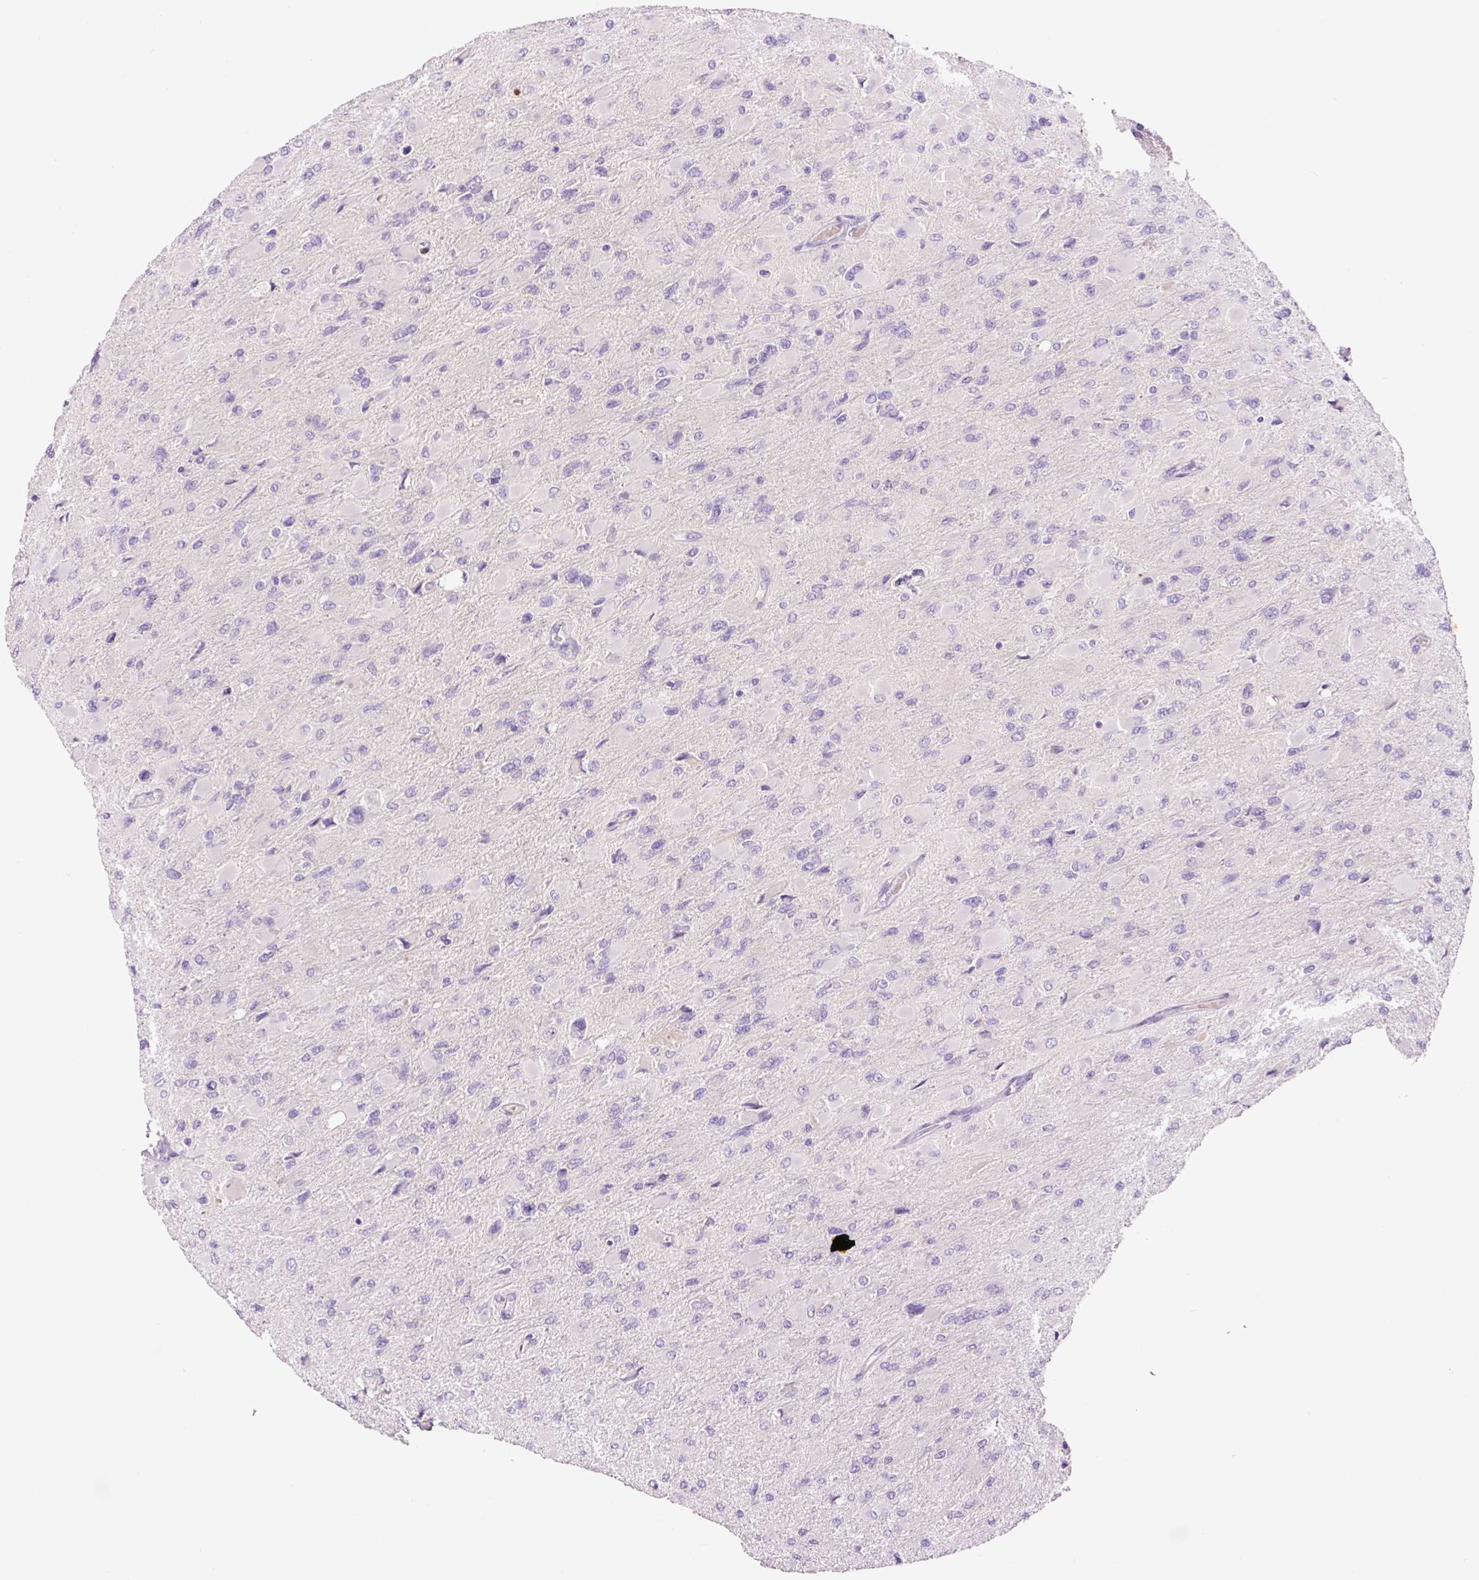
{"staining": {"intensity": "negative", "quantity": "none", "location": "none"}, "tissue": "glioma", "cell_type": "Tumor cells", "image_type": "cancer", "snomed": [{"axis": "morphology", "description": "Glioma, malignant, High grade"}, {"axis": "topography", "description": "Cerebral cortex"}], "caption": "An image of malignant high-grade glioma stained for a protein reveals no brown staining in tumor cells. Nuclei are stained in blue.", "gene": "DPPA4", "patient": {"sex": "female", "age": 36}}